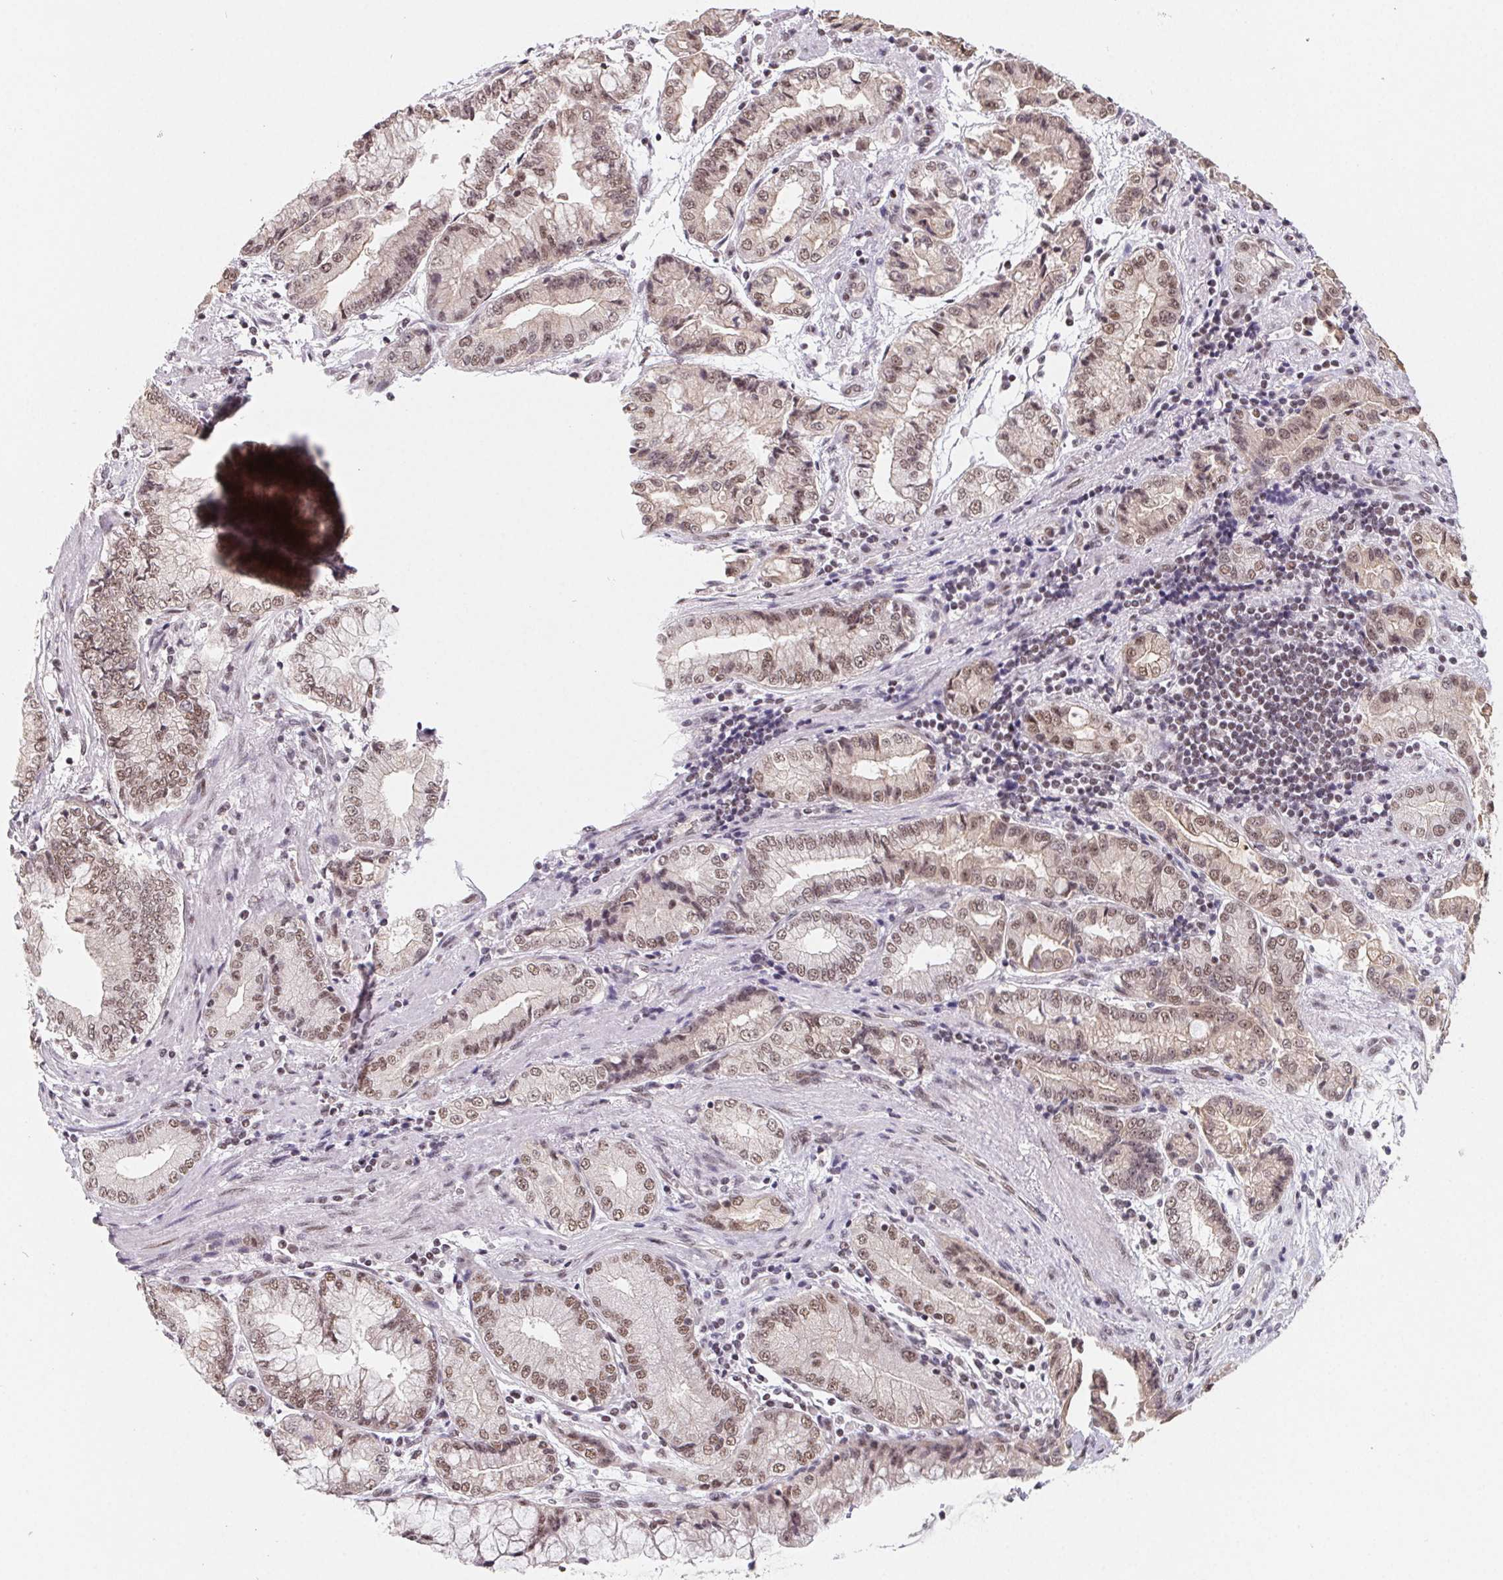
{"staining": {"intensity": "weak", "quantity": ">75%", "location": "nuclear"}, "tissue": "stomach cancer", "cell_type": "Tumor cells", "image_type": "cancer", "snomed": [{"axis": "morphology", "description": "Adenocarcinoma, NOS"}, {"axis": "topography", "description": "Stomach, upper"}], "caption": "Adenocarcinoma (stomach) stained with a protein marker shows weak staining in tumor cells.", "gene": "TCERG1", "patient": {"sex": "female", "age": 74}}